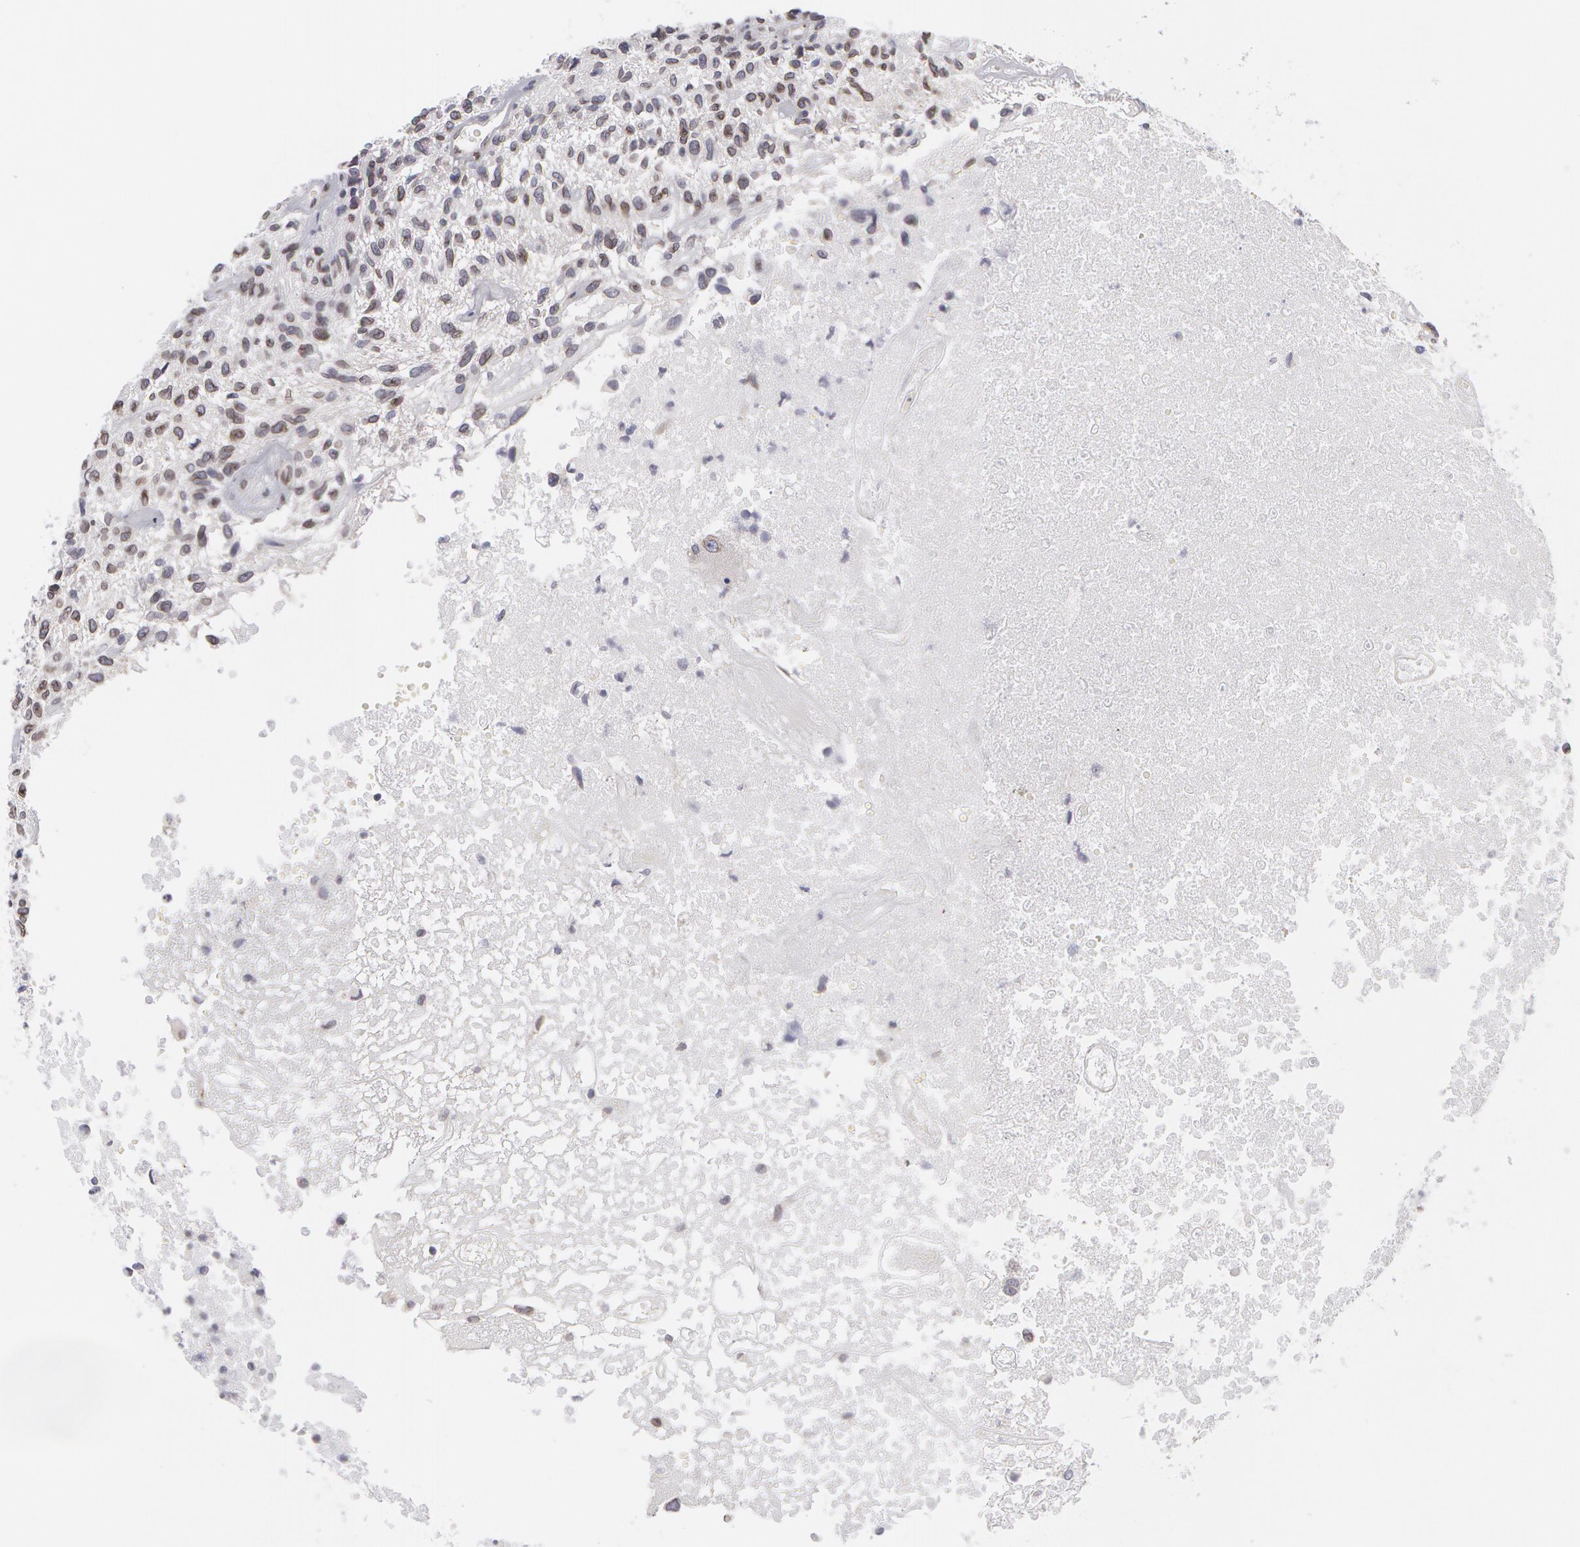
{"staining": {"intensity": "weak", "quantity": "<25%", "location": "nuclear"}, "tissue": "glioma", "cell_type": "Tumor cells", "image_type": "cancer", "snomed": [{"axis": "morphology", "description": "Glioma, malignant, High grade"}, {"axis": "topography", "description": "Brain"}], "caption": "Immunohistochemical staining of human glioma exhibits no significant staining in tumor cells.", "gene": "EMD", "patient": {"sex": "male", "age": 77}}